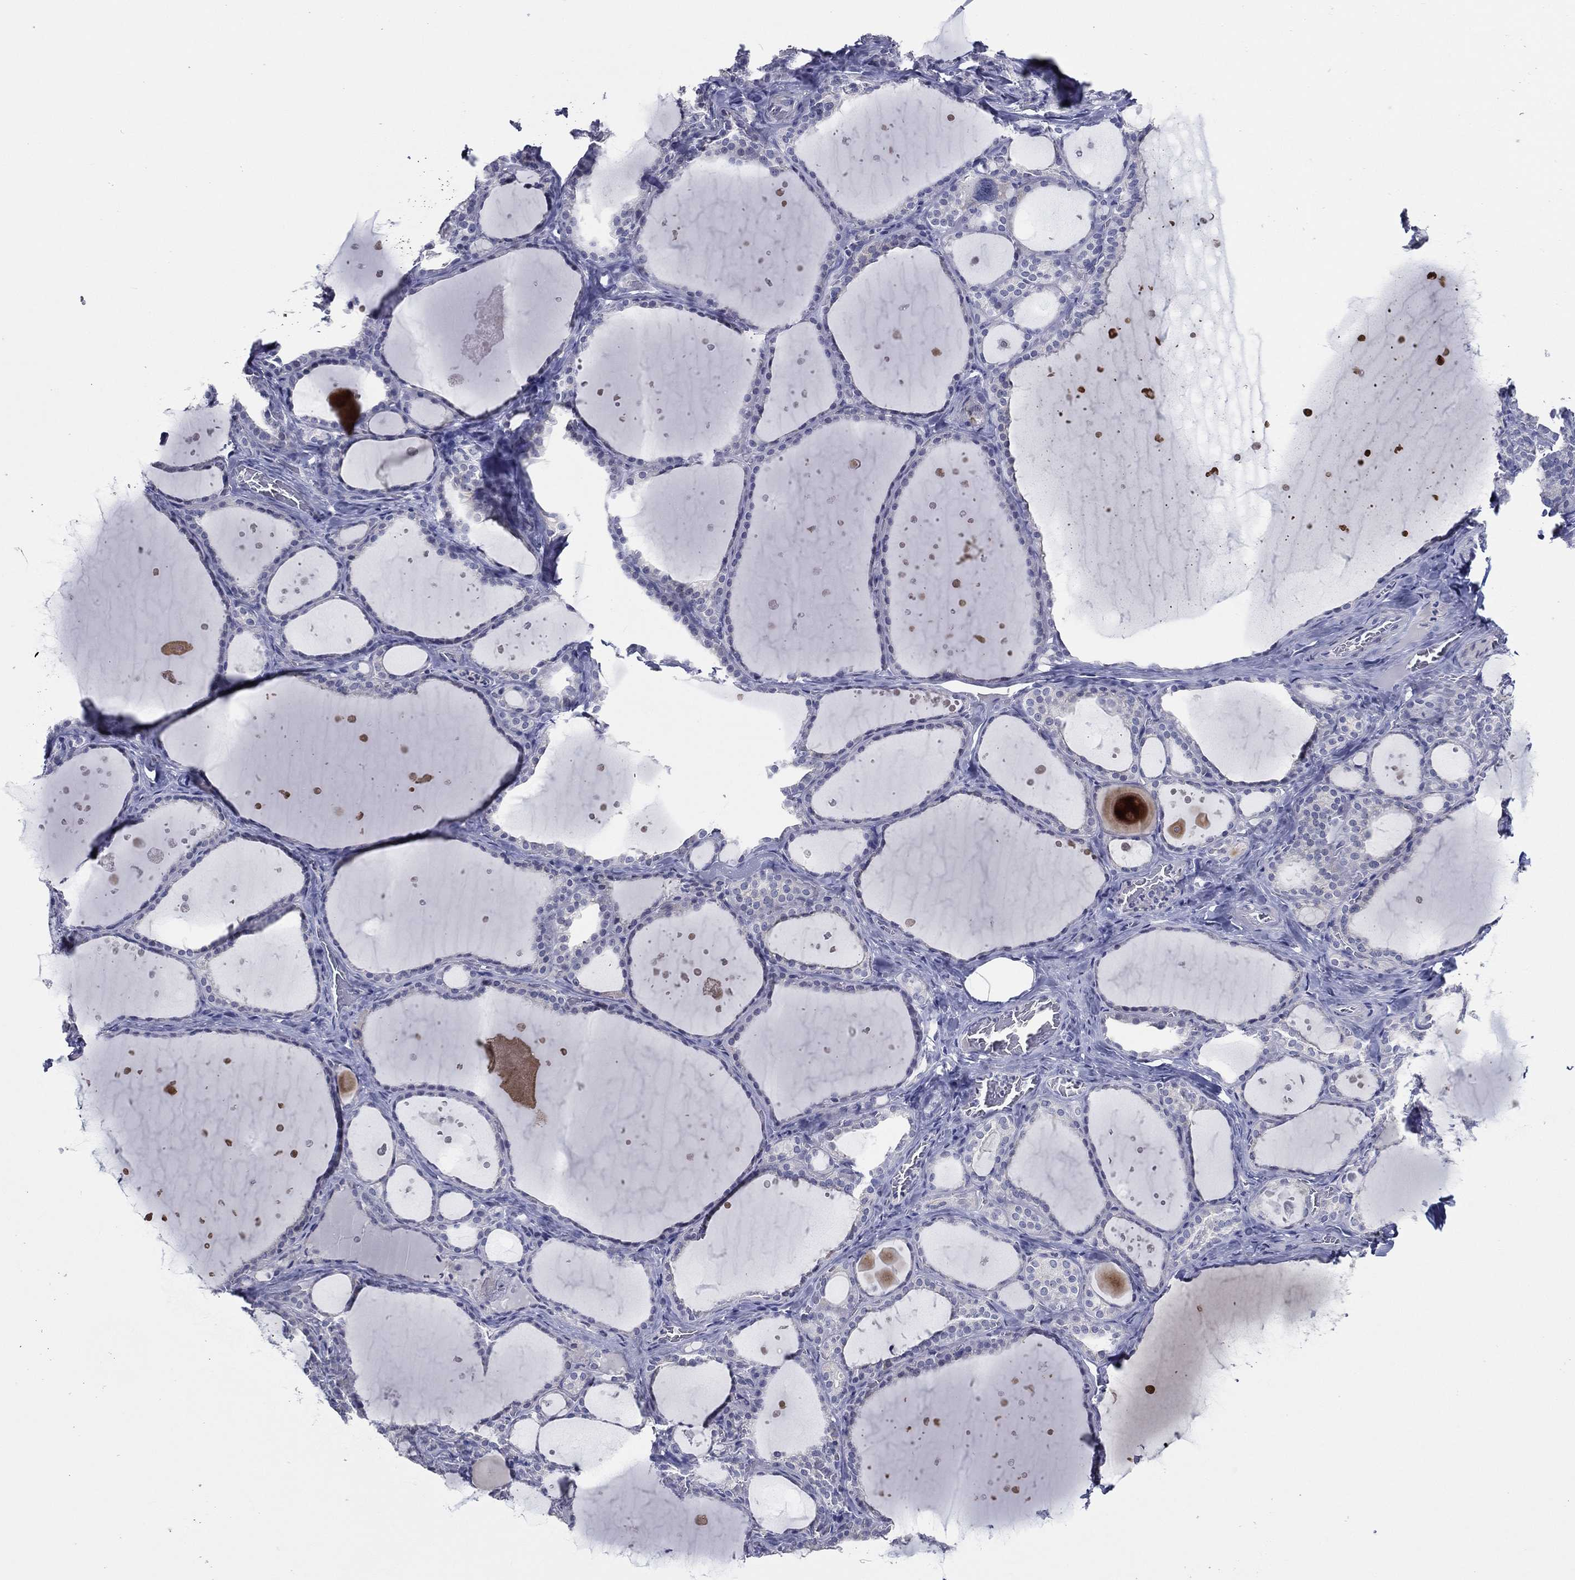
{"staining": {"intensity": "negative", "quantity": "none", "location": "none"}, "tissue": "thyroid gland", "cell_type": "Glandular cells", "image_type": "normal", "snomed": [{"axis": "morphology", "description": "Normal tissue, NOS"}, {"axis": "topography", "description": "Thyroid gland"}], "caption": "Protein analysis of unremarkable thyroid gland reveals no significant expression in glandular cells.", "gene": "SLC13A4", "patient": {"sex": "male", "age": 63}}